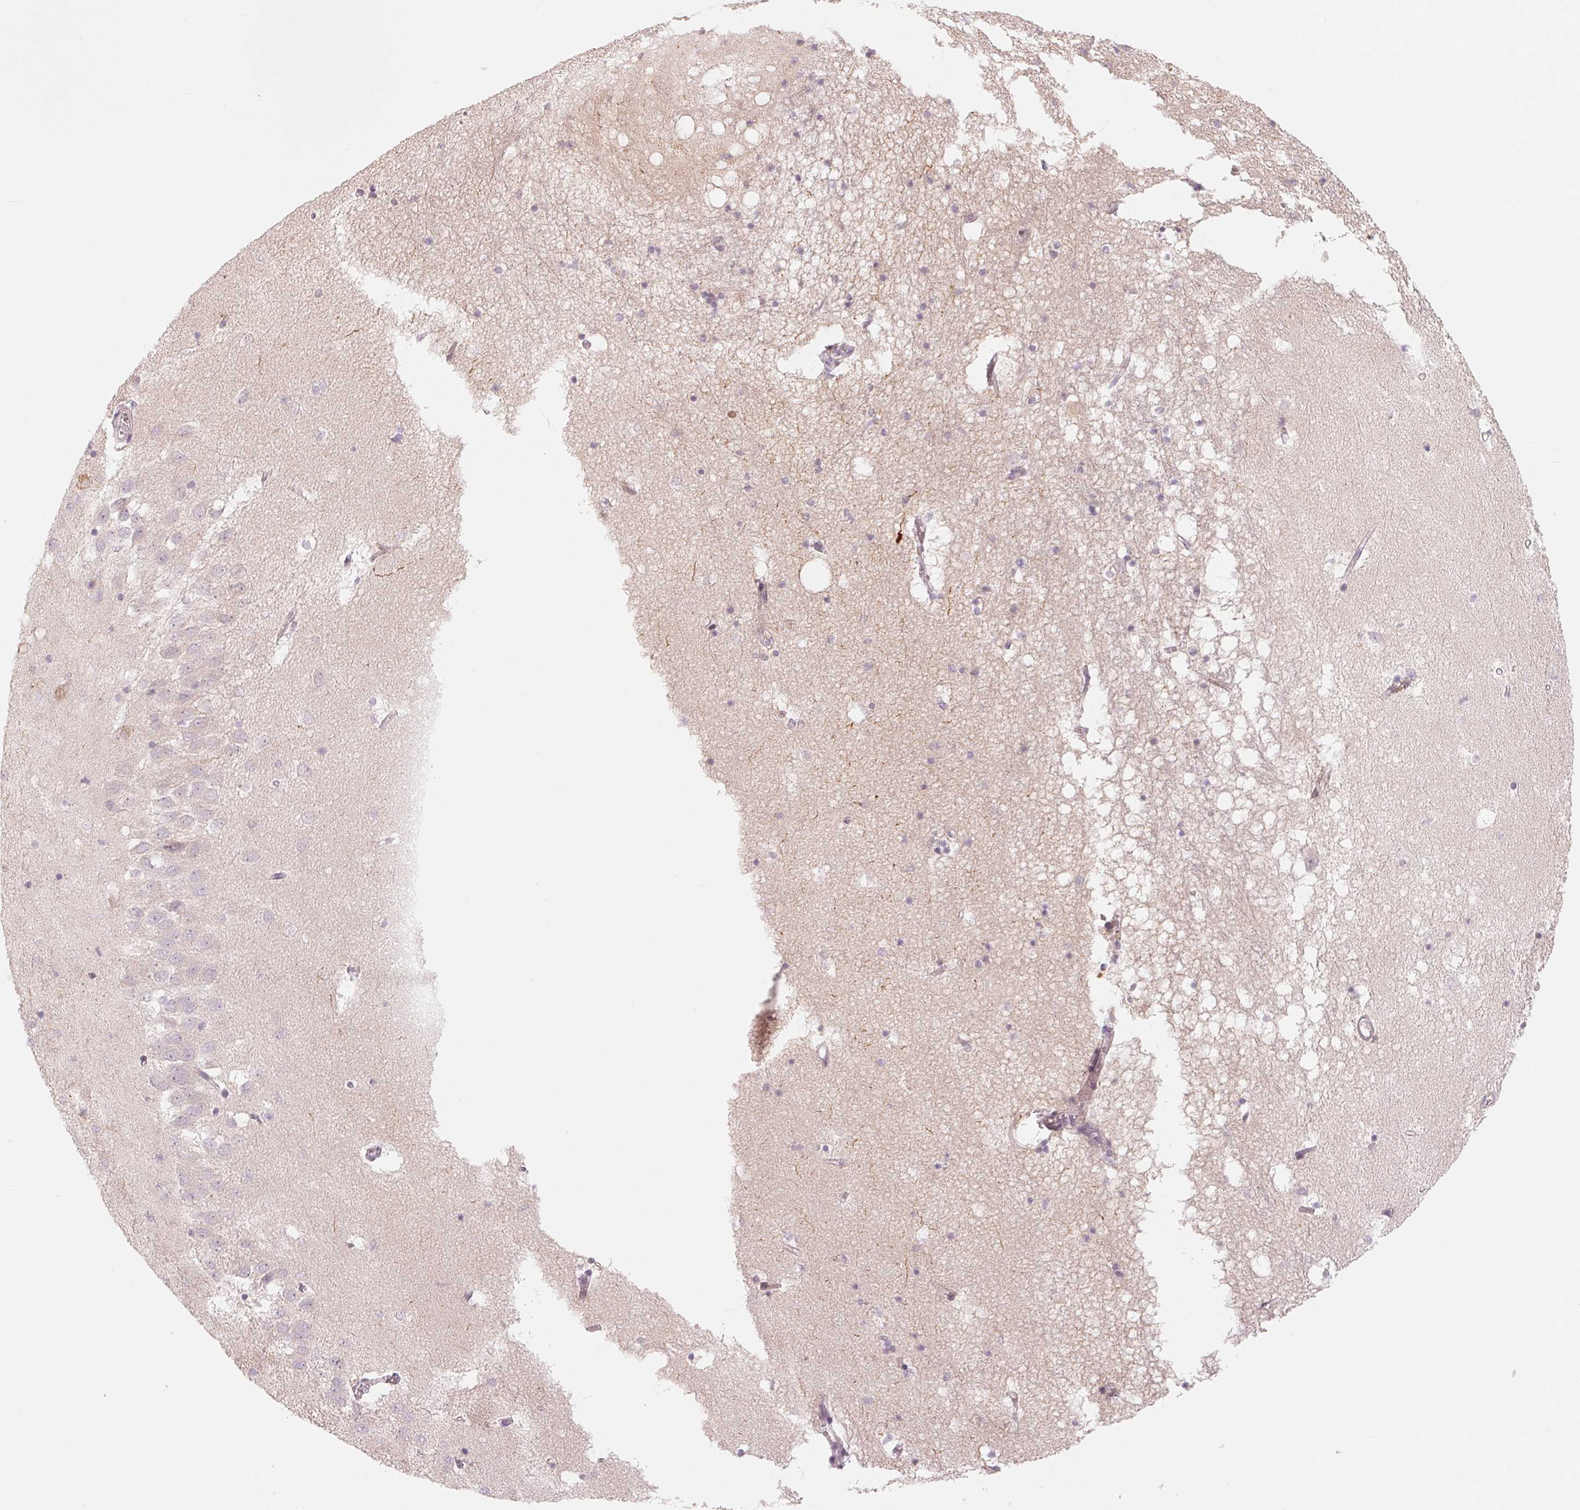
{"staining": {"intensity": "negative", "quantity": "none", "location": "none"}, "tissue": "hippocampus", "cell_type": "Glial cells", "image_type": "normal", "snomed": [{"axis": "morphology", "description": "Normal tissue, NOS"}, {"axis": "topography", "description": "Hippocampus"}], "caption": "Immunohistochemistry (IHC) image of benign hippocampus stained for a protein (brown), which displays no expression in glial cells.", "gene": "DENND2C", "patient": {"sex": "male", "age": 58}}